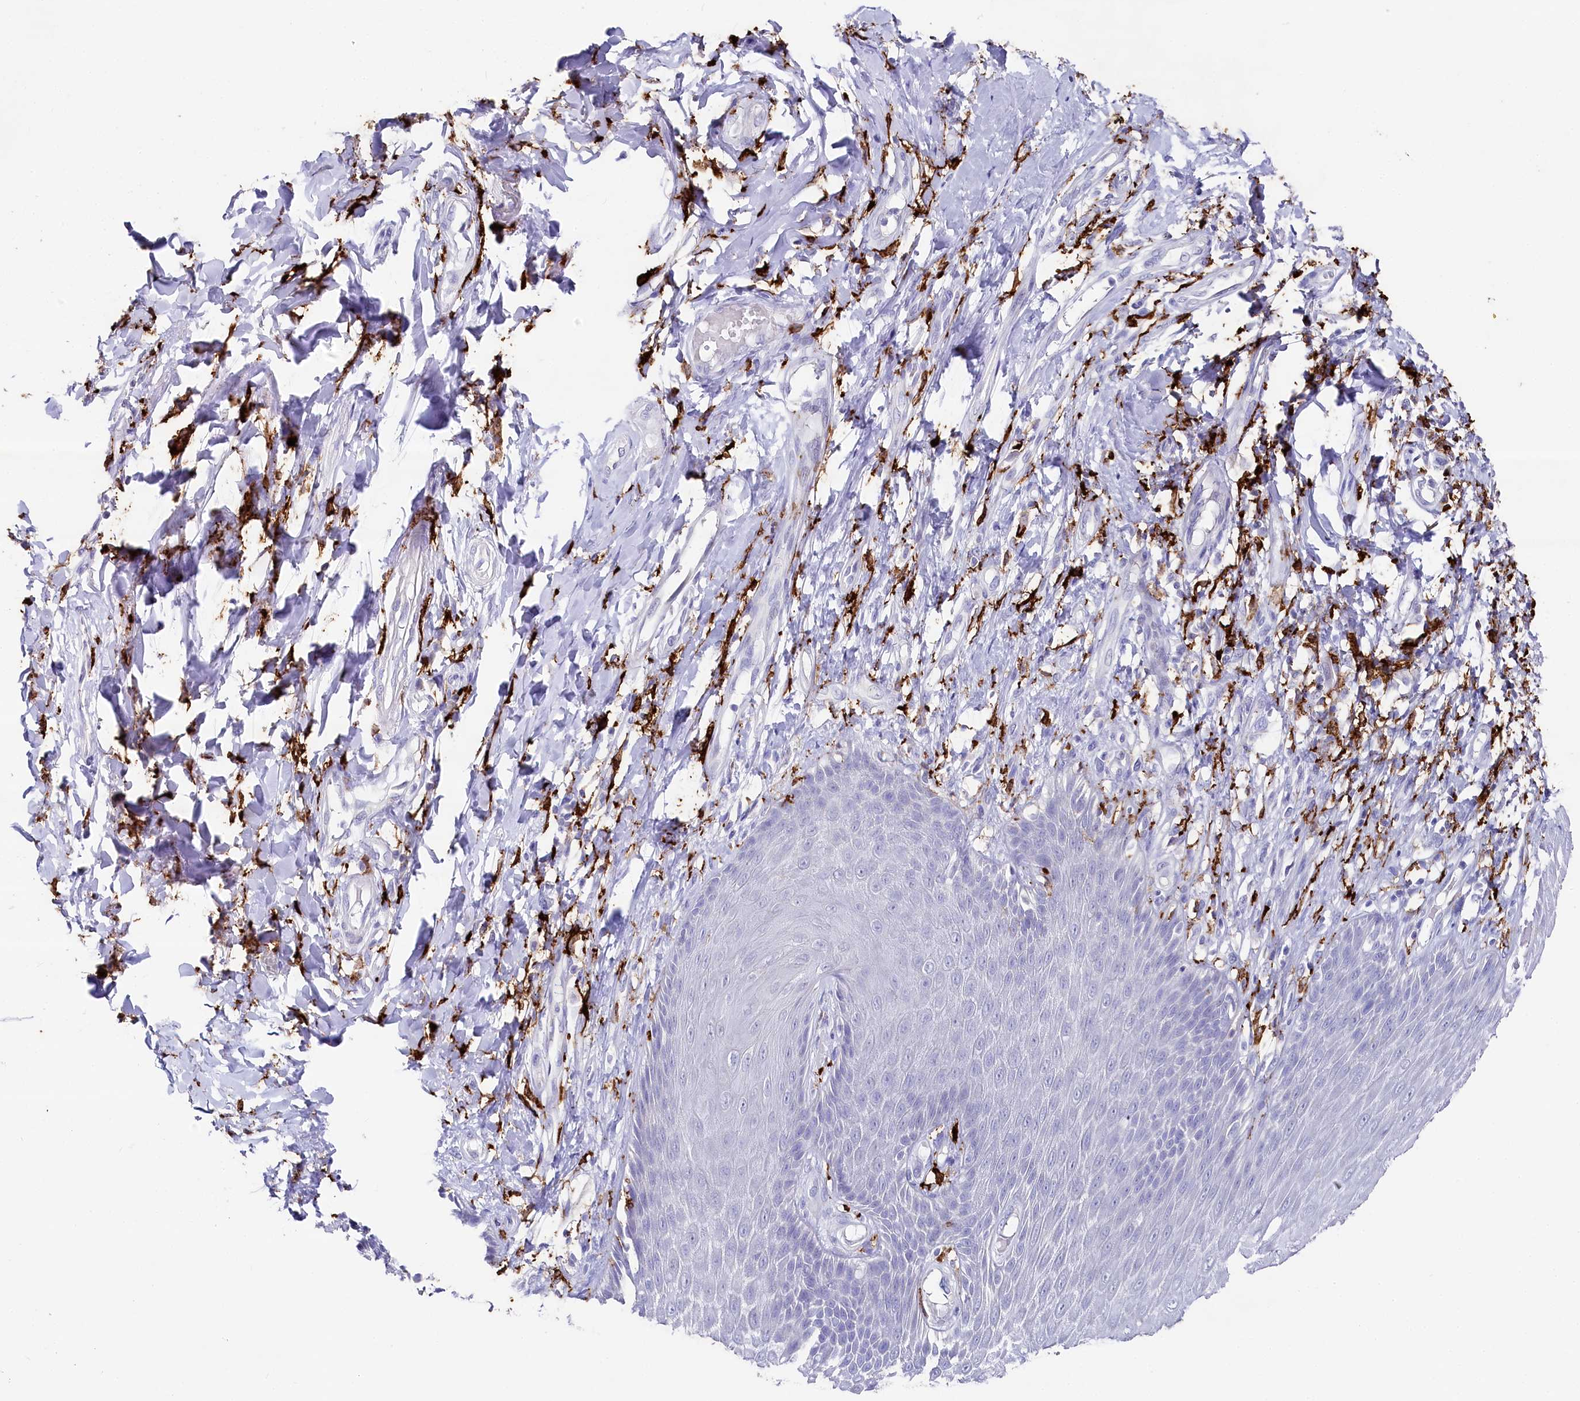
{"staining": {"intensity": "weak", "quantity": "<25%", "location": "cytoplasmic/membranous"}, "tissue": "skin", "cell_type": "Epidermal cells", "image_type": "normal", "snomed": [{"axis": "morphology", "description": "Normal tissue, NOS"}, {"axis": "topography", "description": "Anal"}], "caption": "This is an IHC image of benign skin. There is no staining in epidermal cells.", "gene": "CLEC4M", "patient": {"sex": "male", "age": 69}}